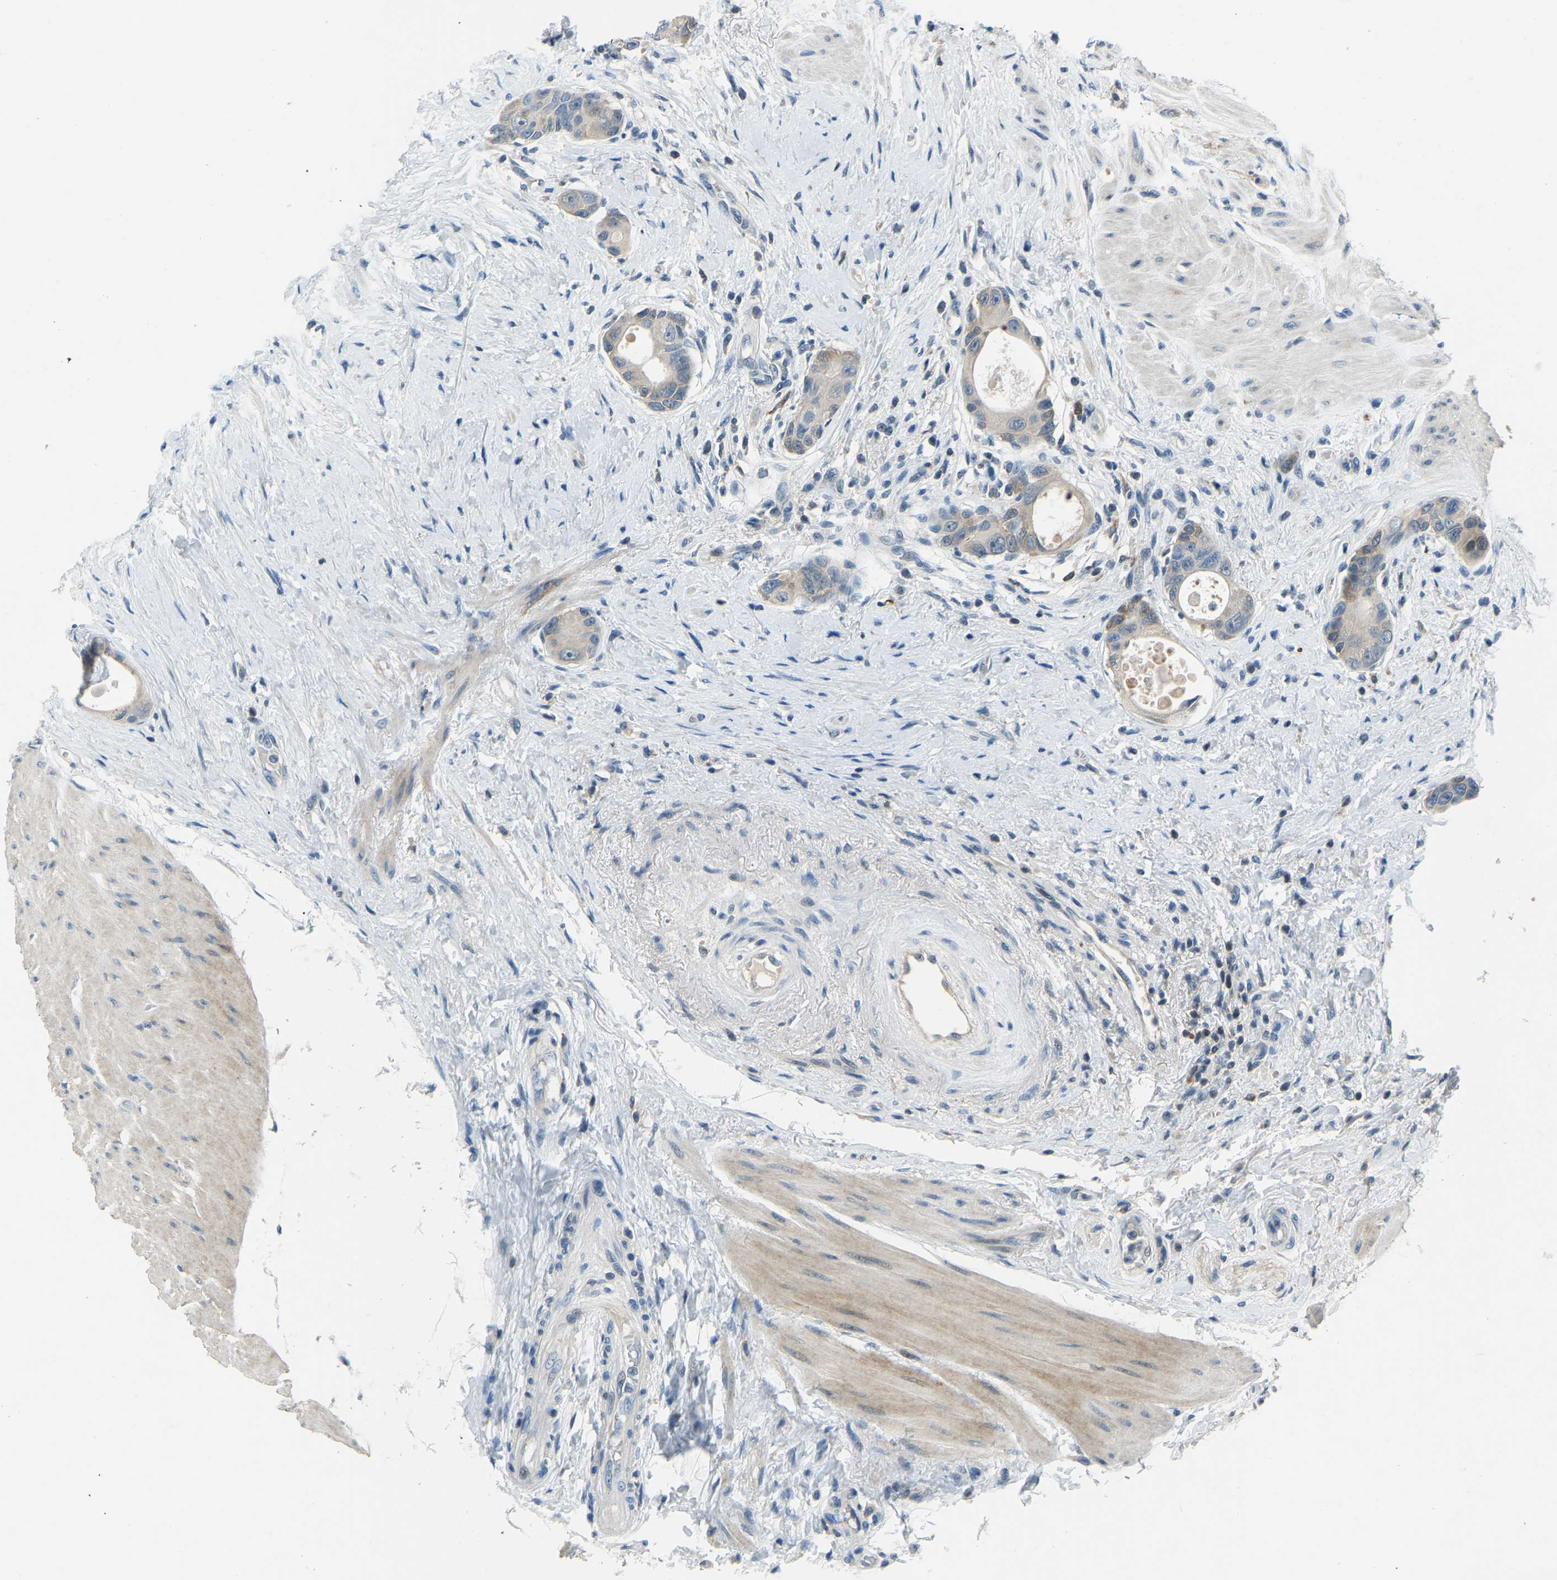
{"staining": {"intensity": "weak", "quantity": "<25%", "location": "cytoplasmic/membranous"}, "tissue": "colorectal cancer", "cell_type": "Tumor cells", "image_type": "cancer", "snomed": [{"axis": "morphology", "description": "Adenocarcinoma, NOS"}, {"axis": "topography", "description": "Rectum"}], "caption": "A histopathology image of human adenocarcinoma (colorectal) is negative for staining in tumor cells.", "gene": "XIRP1", "patient": {"sex": "male", "age": 51}}